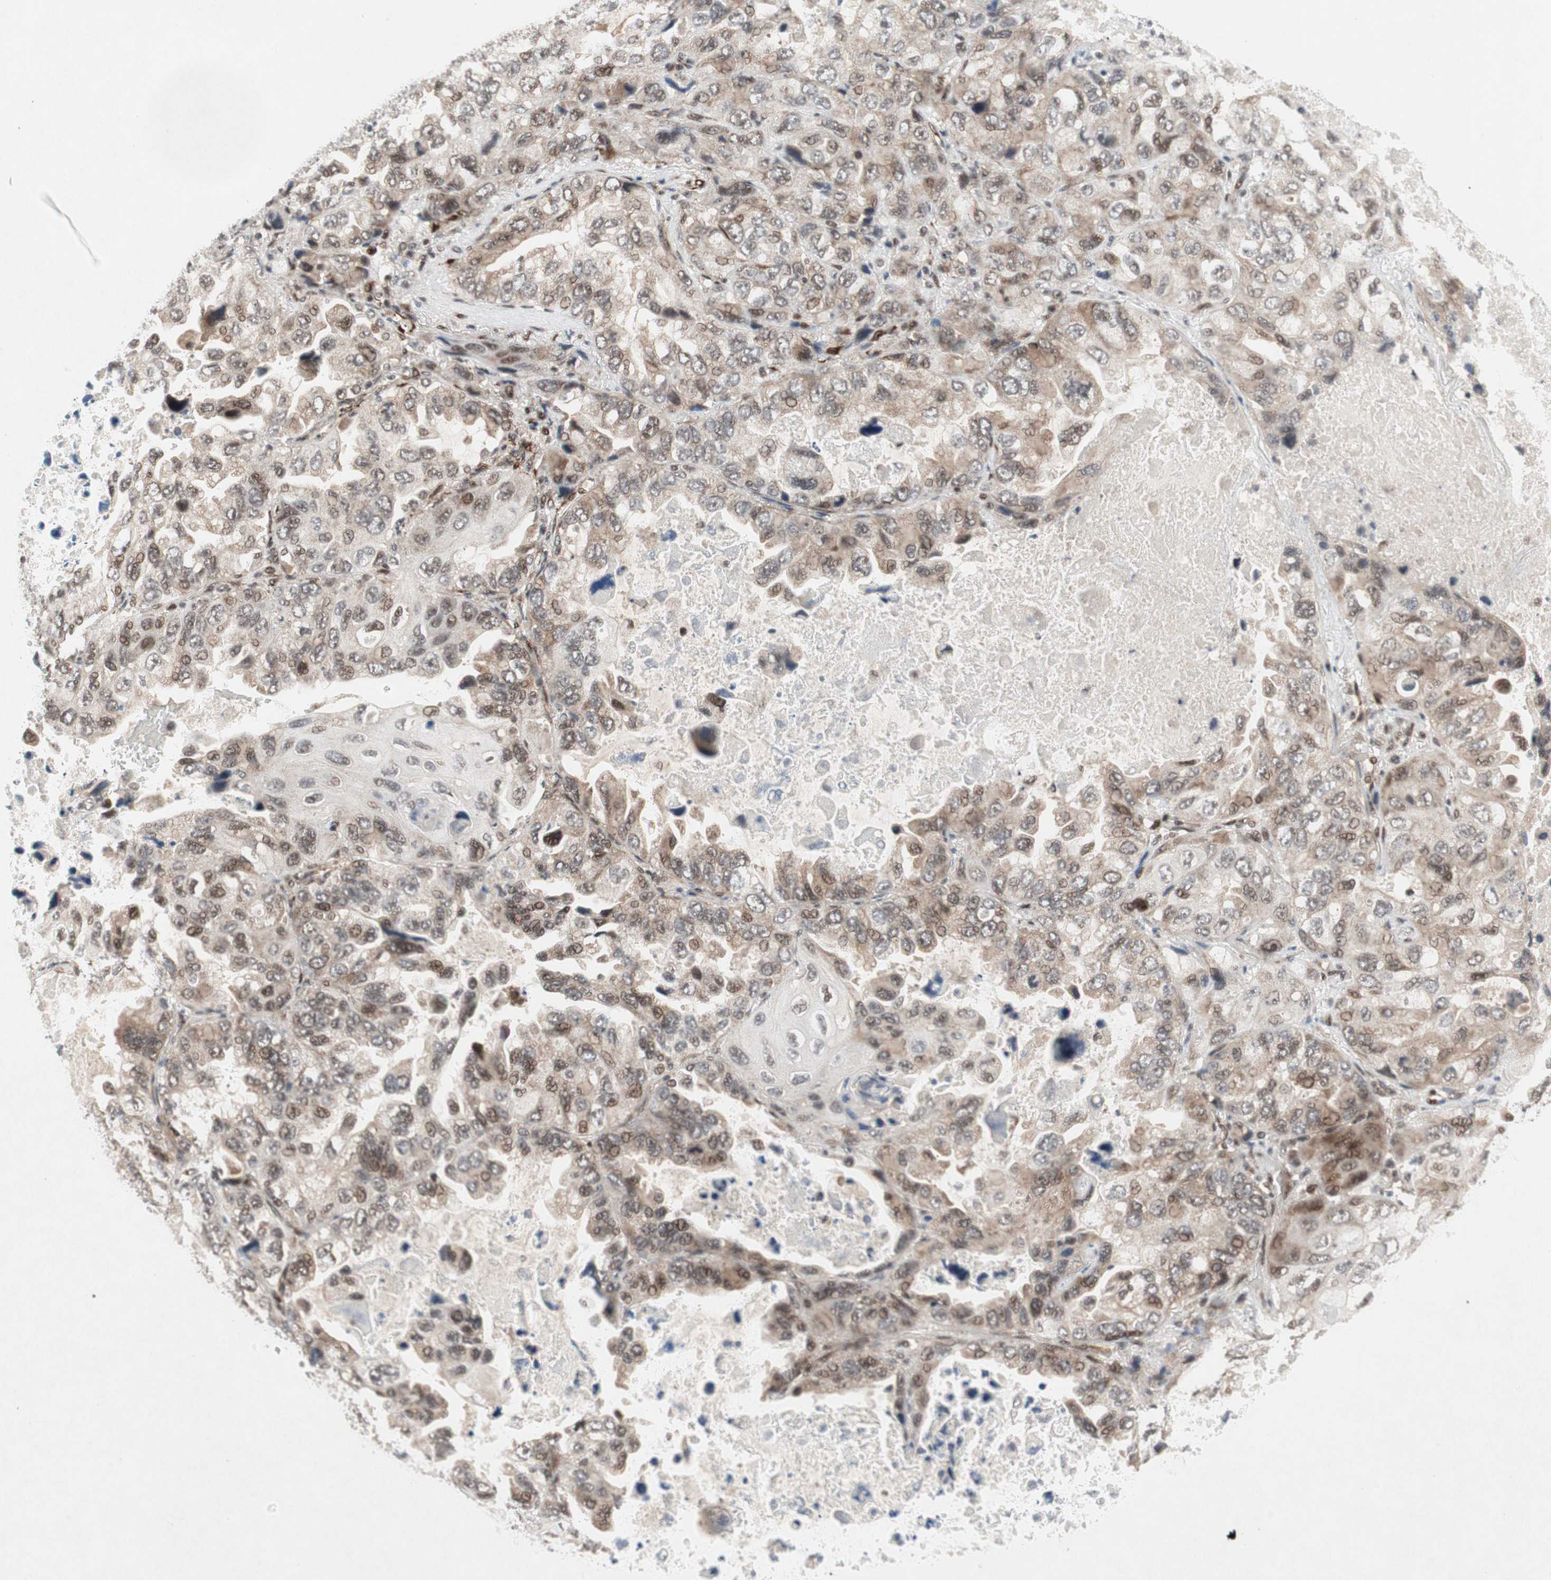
{"staining": {"intensity": "weak", "quantity": "25%-75%", "location": "cytoplasmic/membranous,nuclear"}, "tissue": "lung cancer", "cell_type": "Tumor cells", "image_type": "cancer", "snomed": [{"axis": "morphology", "description": "Squamous cell carcinoma, NOS"}, {"axis": "topography", "description": "Lung"}], "caption": "A micrograph of human lung cancer (squamous cell carcinoma) stained for a protein shows weak cytoplasmic/membranous and nuclear brown staining in tumor cells.", "gene": "TCF12", "patient": {"sex": "female", "age": 73}}